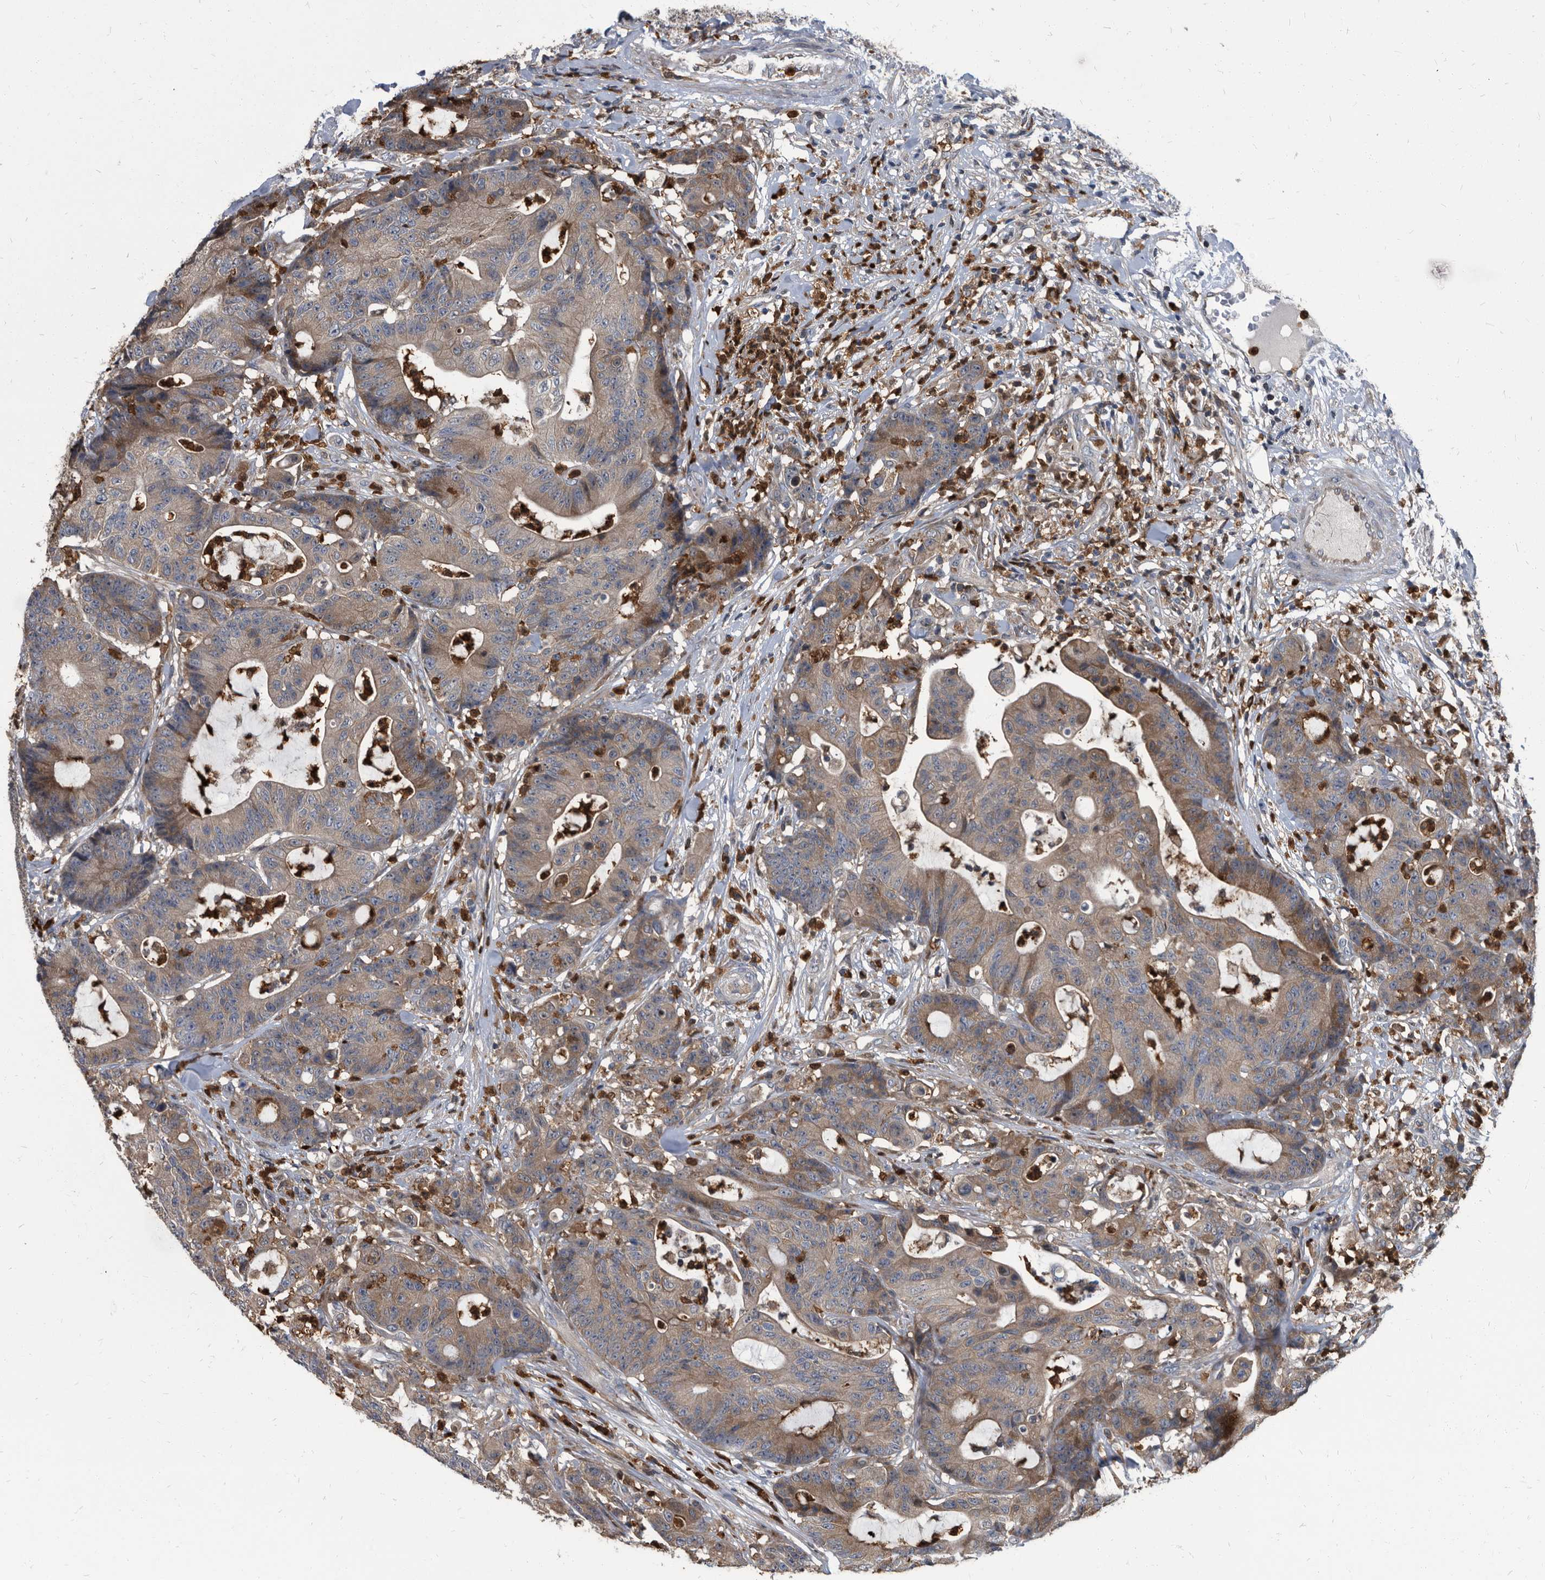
{"staining": {"intensity": "moderate", "quantity": ">75%", "location": "cytoplasmic/membranous"}, "tissue": "colorectal cancer", "cell_type": "Tumor cells", "image_type": "cancer", "snomed": [{"axis": "morphology", "description": "Adenocarcinoma, NOS"}, {"axis": "topography", "description": "Colon"}], "caption": "Immunohistochemical staining of colorectal adenocarcinoma reveals moderate cytoplasmic/membranous protein staining in approximately >75% of tumor cells.", "gene": "CDV3", "patient": {"sex": "female", "age": 84}}